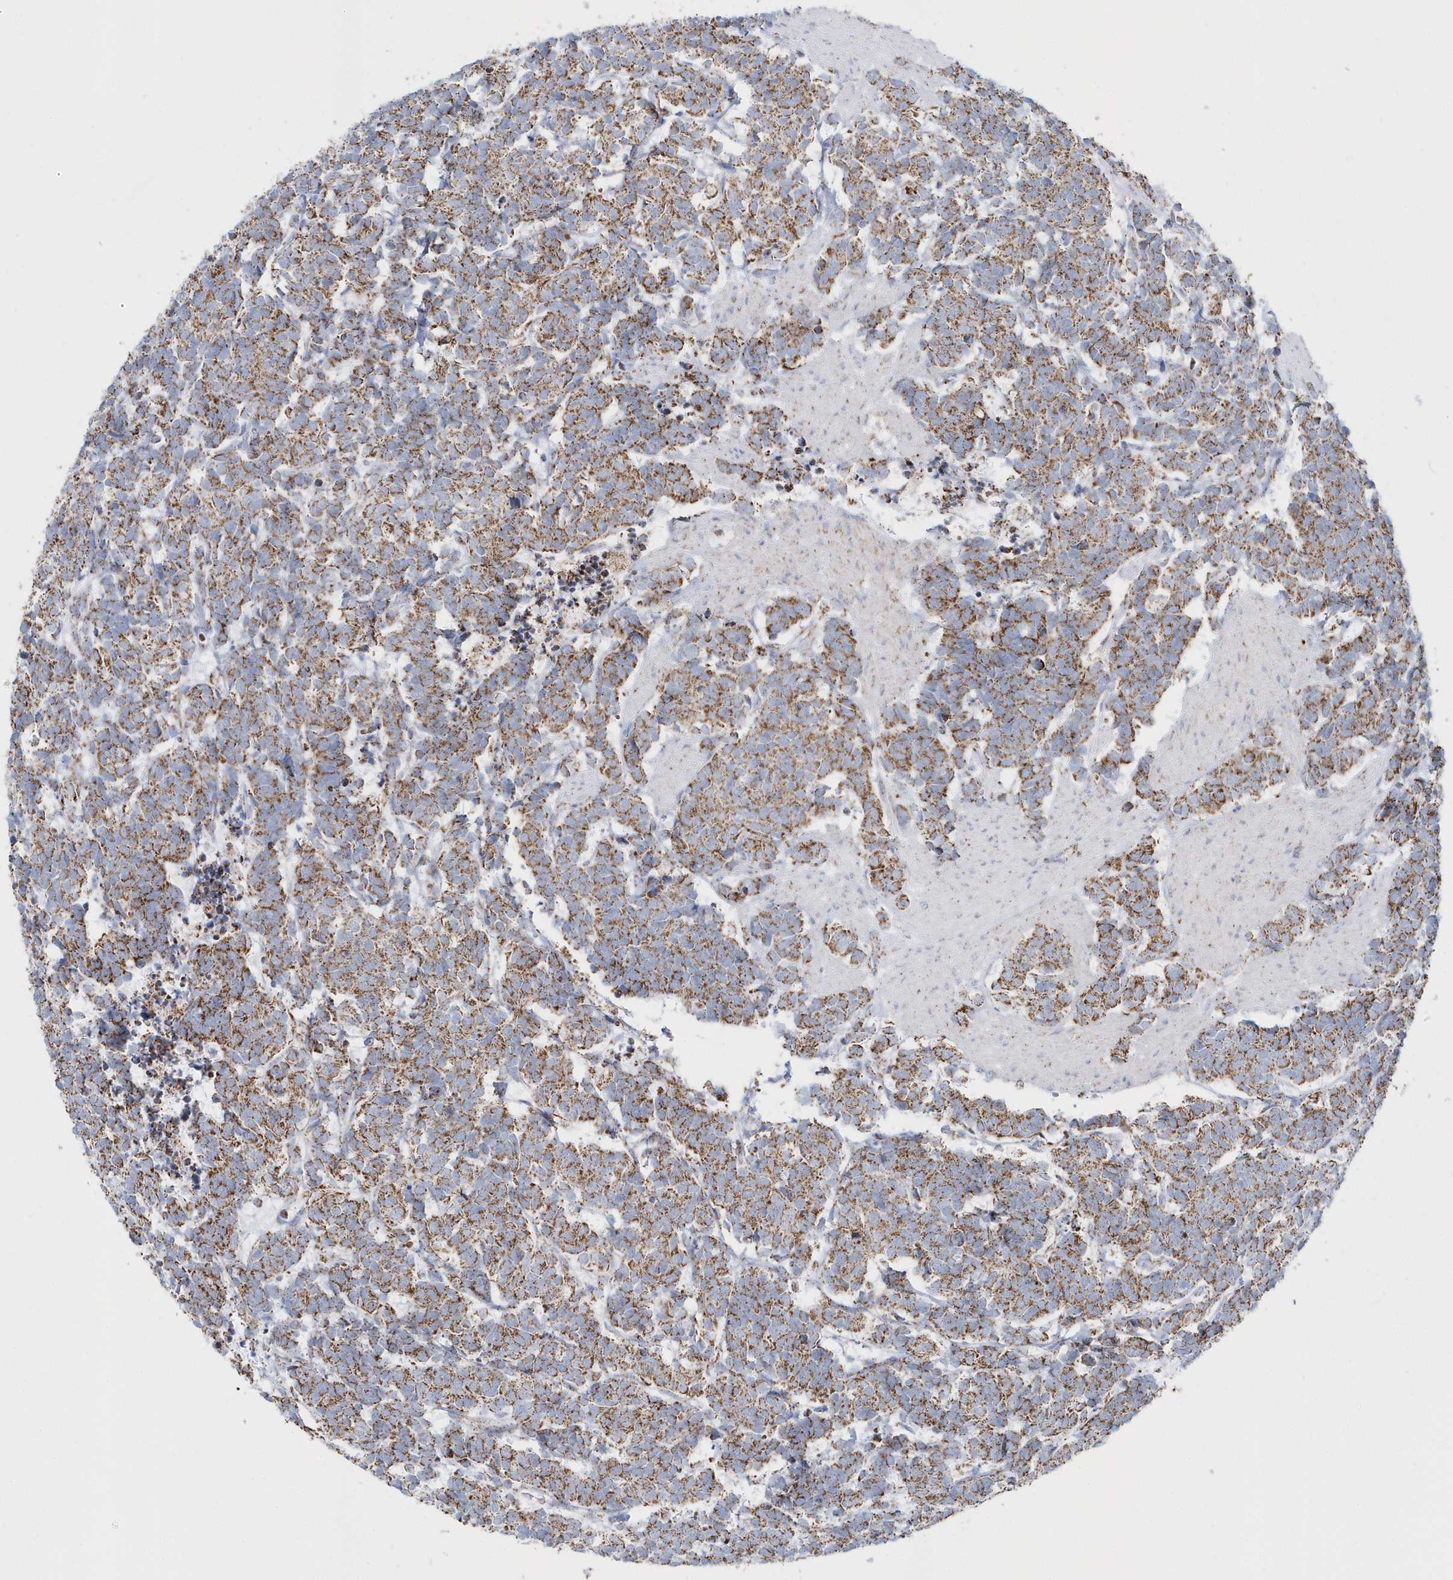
{"staining": {"intensity": "moderate", "quantity": ">75%", "location": "cytoplasmic/membranous"}, "tissue": "carcinoid", "cell_type": "Tumor cells", "image_type": "cancer", "snomed": [{"axis": "morphology", "description": "Carcinoma, NOS"}, {"axis": "morphology", "description": "Carcinoid, malignant, NOS"}, {"axis": "topography", "description": "Urinary bladder"}], "caption": "Immunohistochemistry (IHC) (DAB) staining of human carcinoma shows moderate cytoplasmic/membranous protein positivity in approximately >75% of tumor cells.", "gene": "TMCO6", "patient": {"sex": "male", "age": 57}}